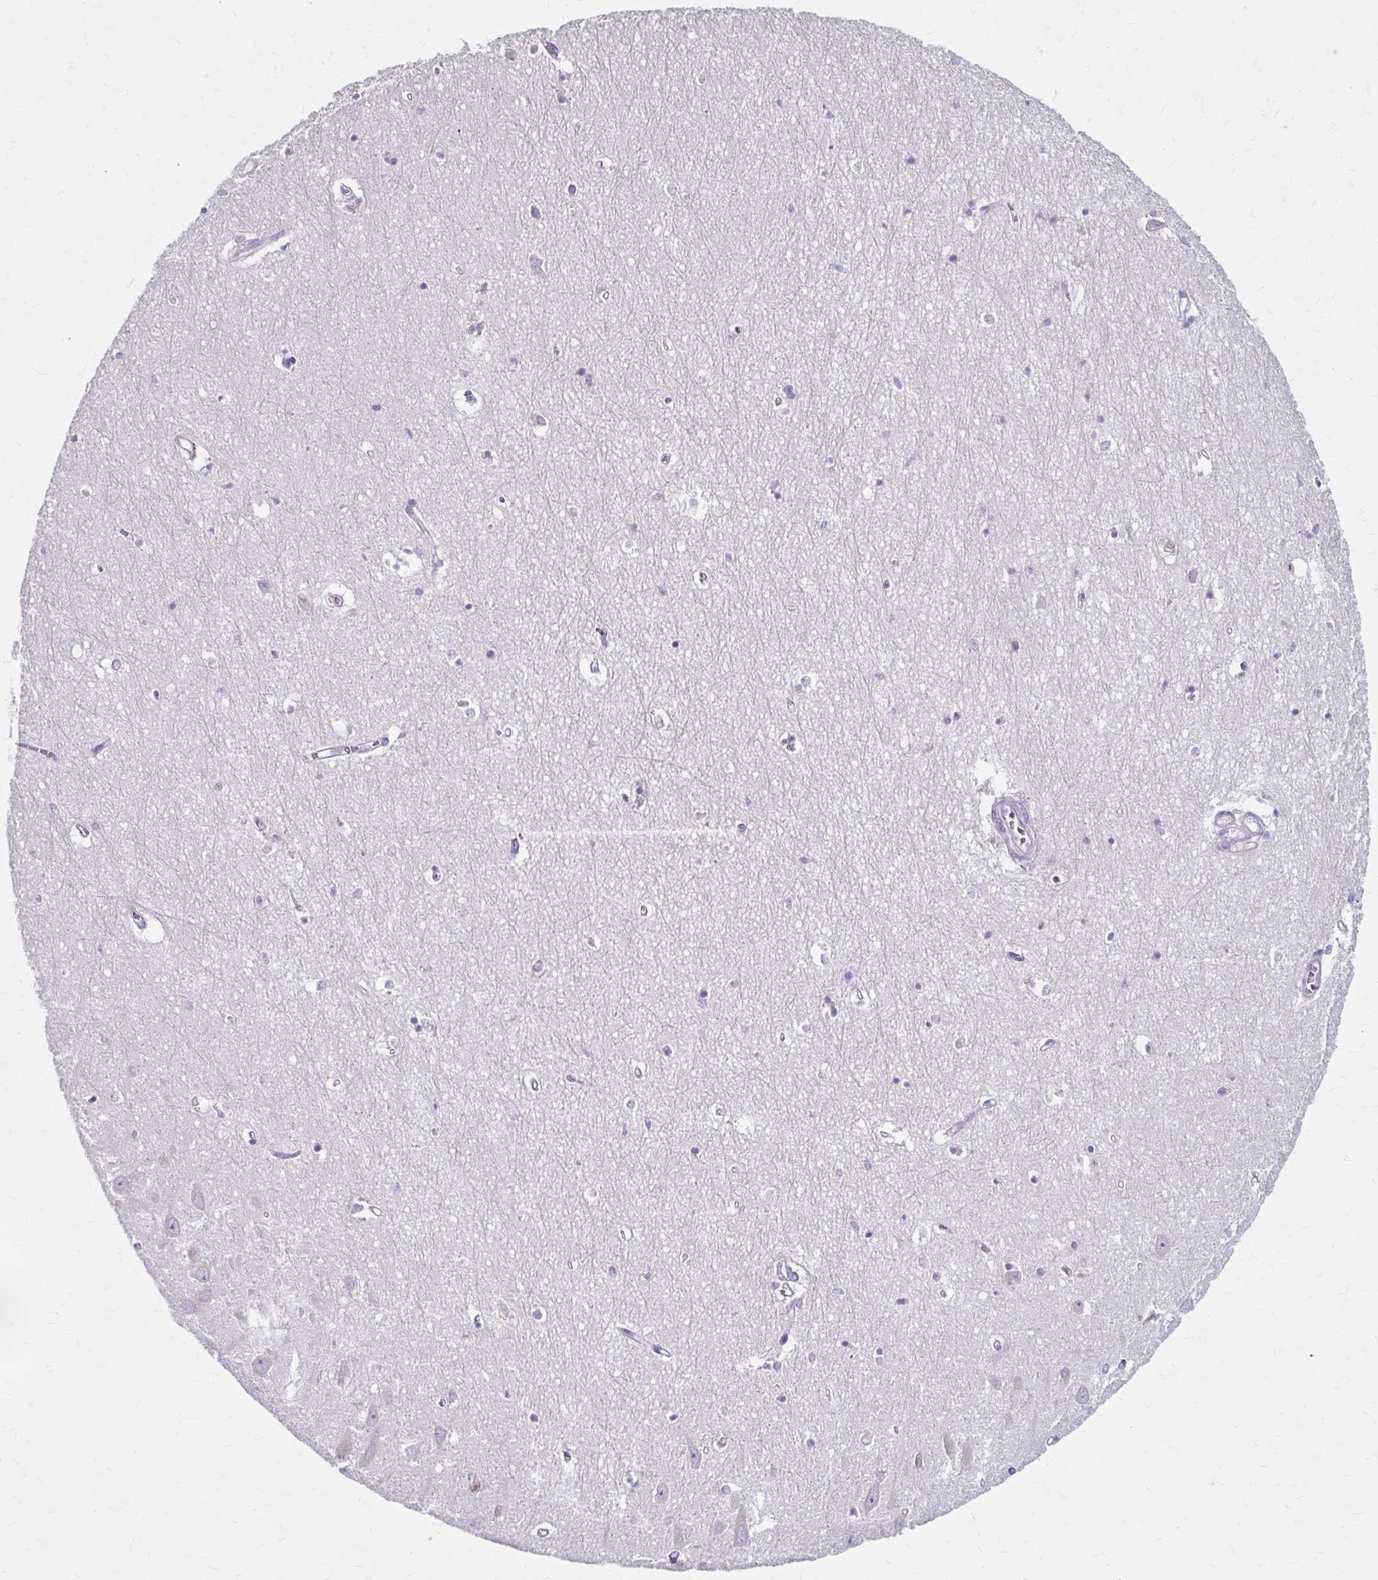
{"staining": {"intensity": "negative", "quantity": "none", "location": "none"}, "tissue": "hippocampus", "cell_type": "Glial cells", "image_type": "normal", "snomed": [{"axis": "morphology", "description": "Normal tissue, NOS"}, {"axis": "topography", "description": "Hippocampus"}], "caption": "There is no significant positivity in glial cells of hippocampus. The staining was performed using DAB (3,3'-diaminobenzidine) to visualize the protein expression in brown, while the nuclei were stained in blue with hematoxylin (Magnification: 20x).", "gene": "ZNF555", "patient": {"sex": "female", "age": 64}}